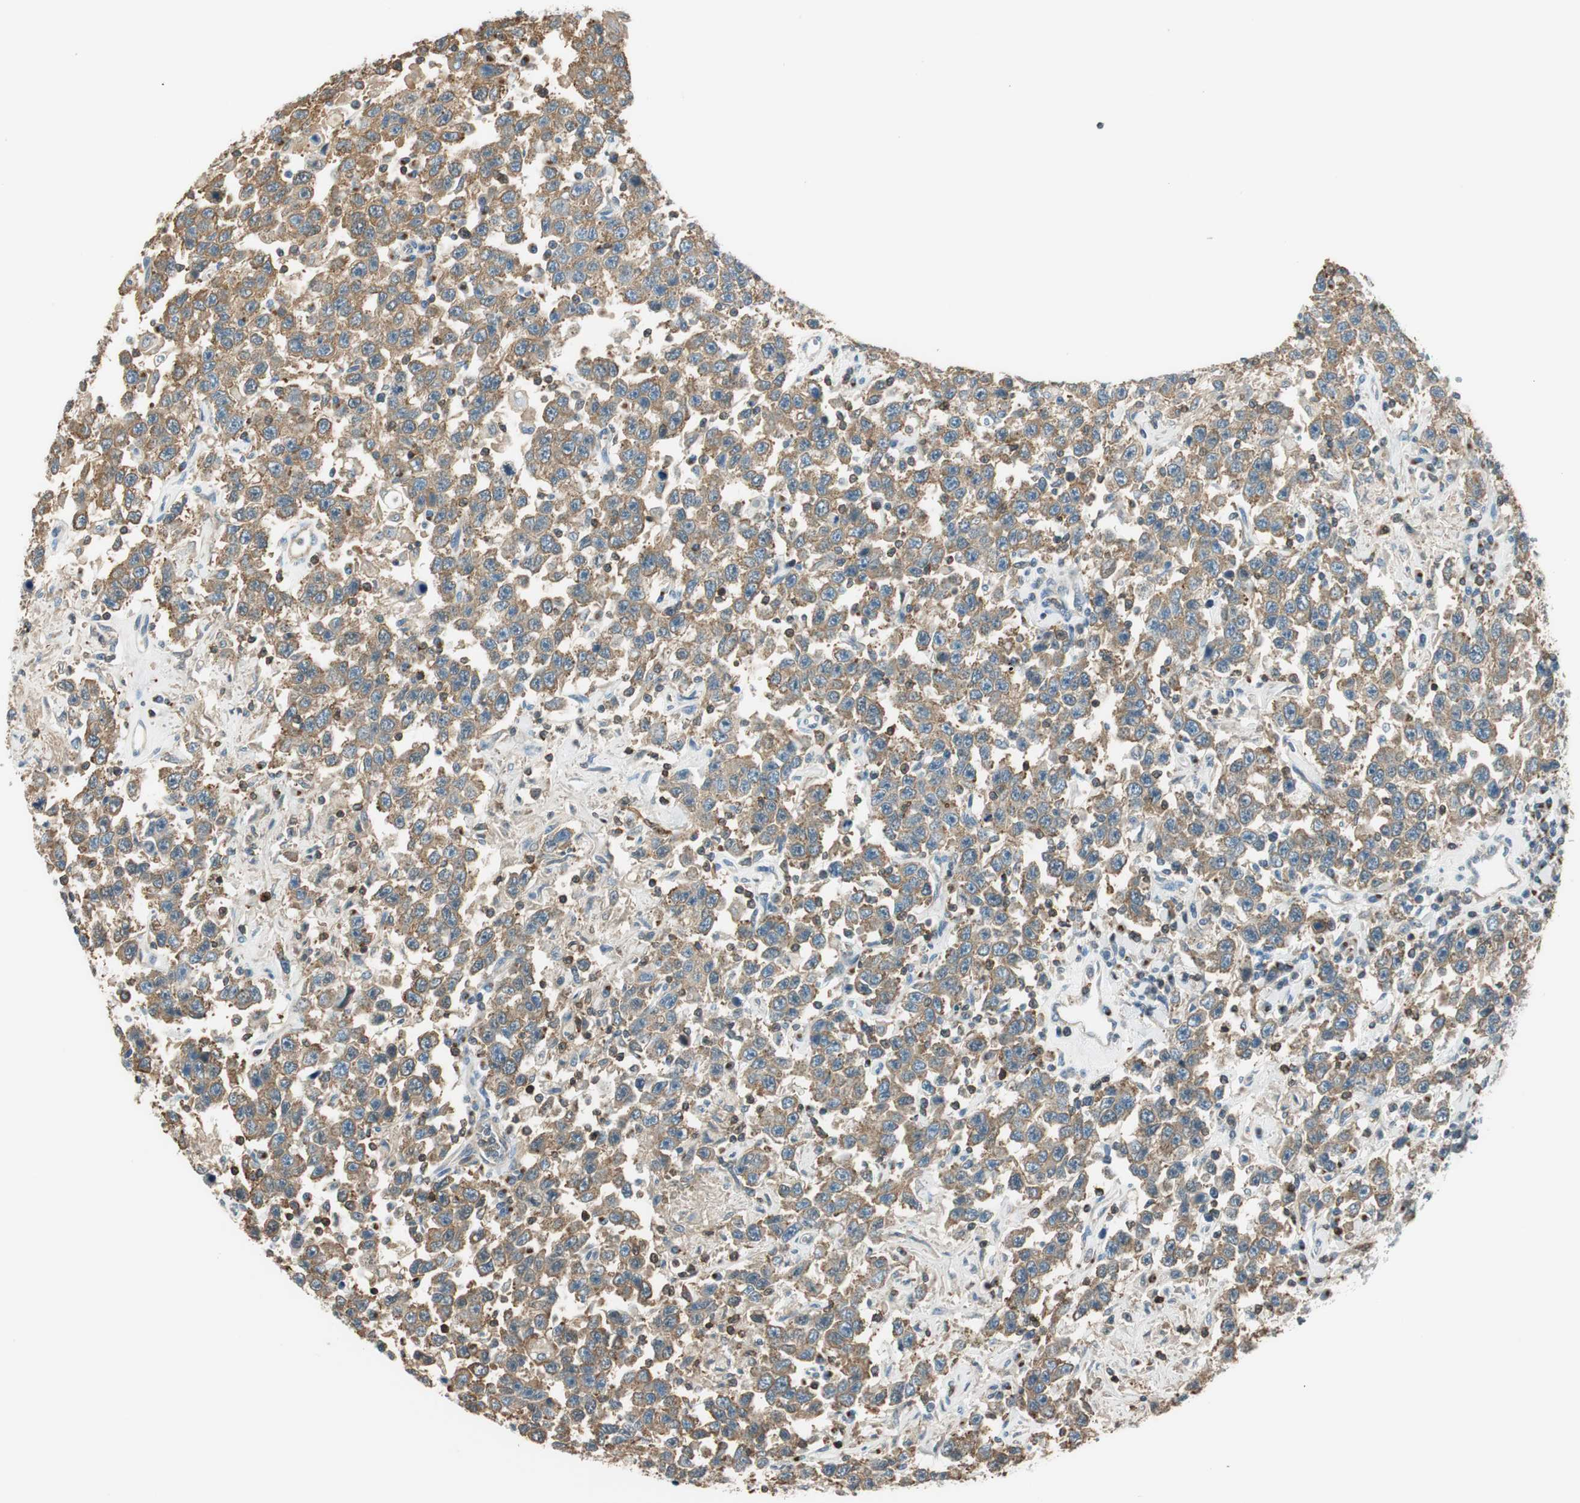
{"staining": {"intensity": "moderate", "quantity": ">75%", "location": "cytoplasmic/membranous"}, "tissue": "testis cancer", "cell_type": "Tumor cells", "image_type": "cancer", "snomed": [{"axis": "morphology", "description": "Seminoma, NOS"}, {"axis": "topography", "description": "Testis"}], "caption": "There is medium levels of moderate cytoplasmic/membranous expression in tumor cells of testis cancer, as demonstrated by immunohistochemical staining (brown color).", "gene": "PI4K2B", "patient": {"sex": "male", "age": 41}}